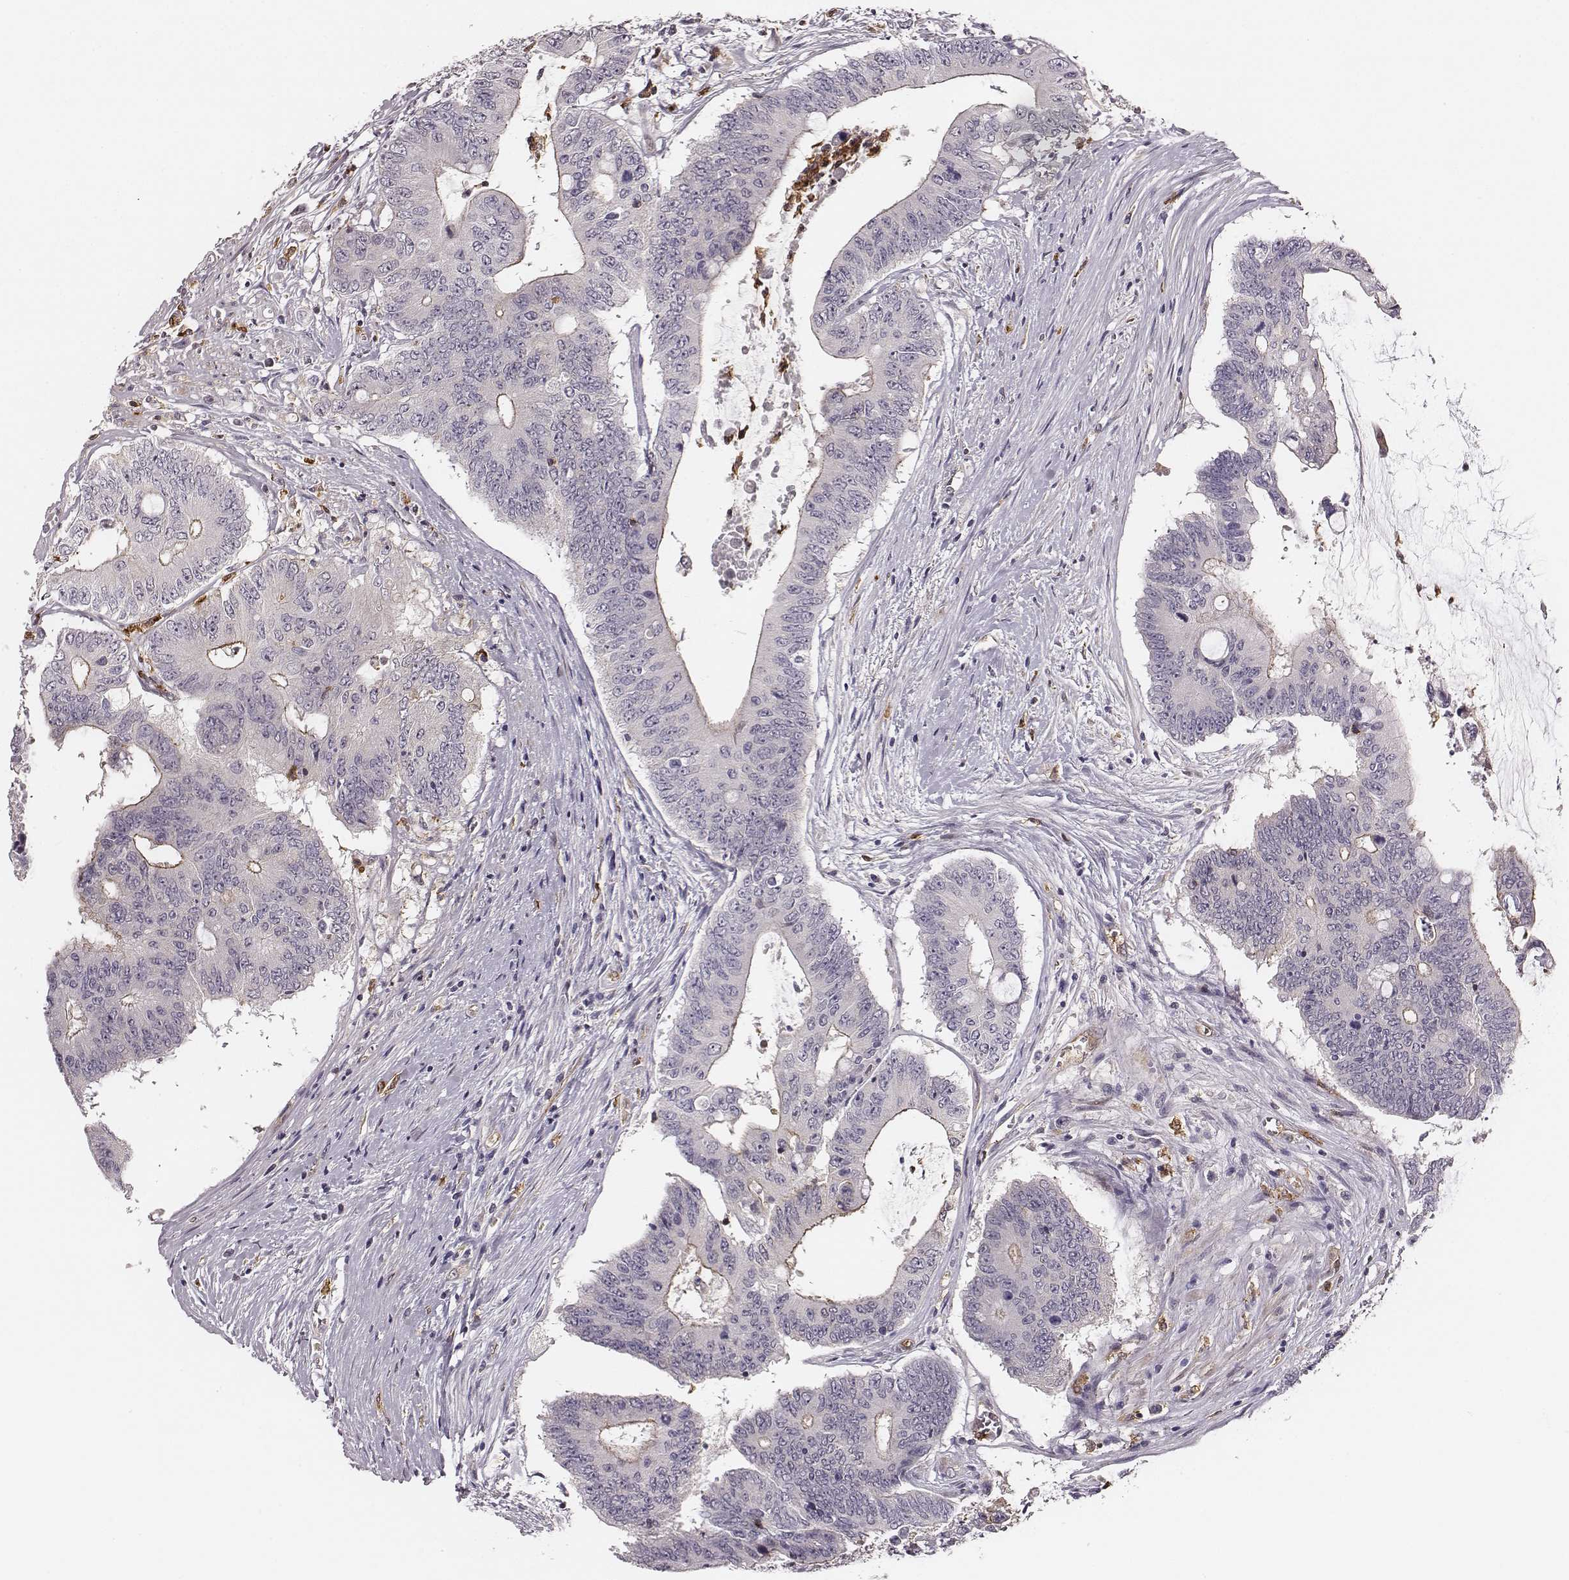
{"staining": {"intensity": "negative", "quantity": "none", "location": "none"}, "tissue": "colorectal cancer", "cell_type": "Tumor cells", "image_type": "cancer", "snomed": [{"axis": "morphology", "description": "Adenocarcinoma, NOS"}, {"axis": "topography", "description": "Rectum"}], "caption": "DAB (3,3'-diaminobenzidine) immunohistochemical staining of colorectal adenocarcinoma demonstrates no significant positivity in tumor cells. Brightfield microscopy of immunohistochemistry (IHC) stained with DAB (brown) and hematoxylin (blue), captured at high magnification.", "gene": "ZYX", "patient": {"sex": "male", "age": 59}}